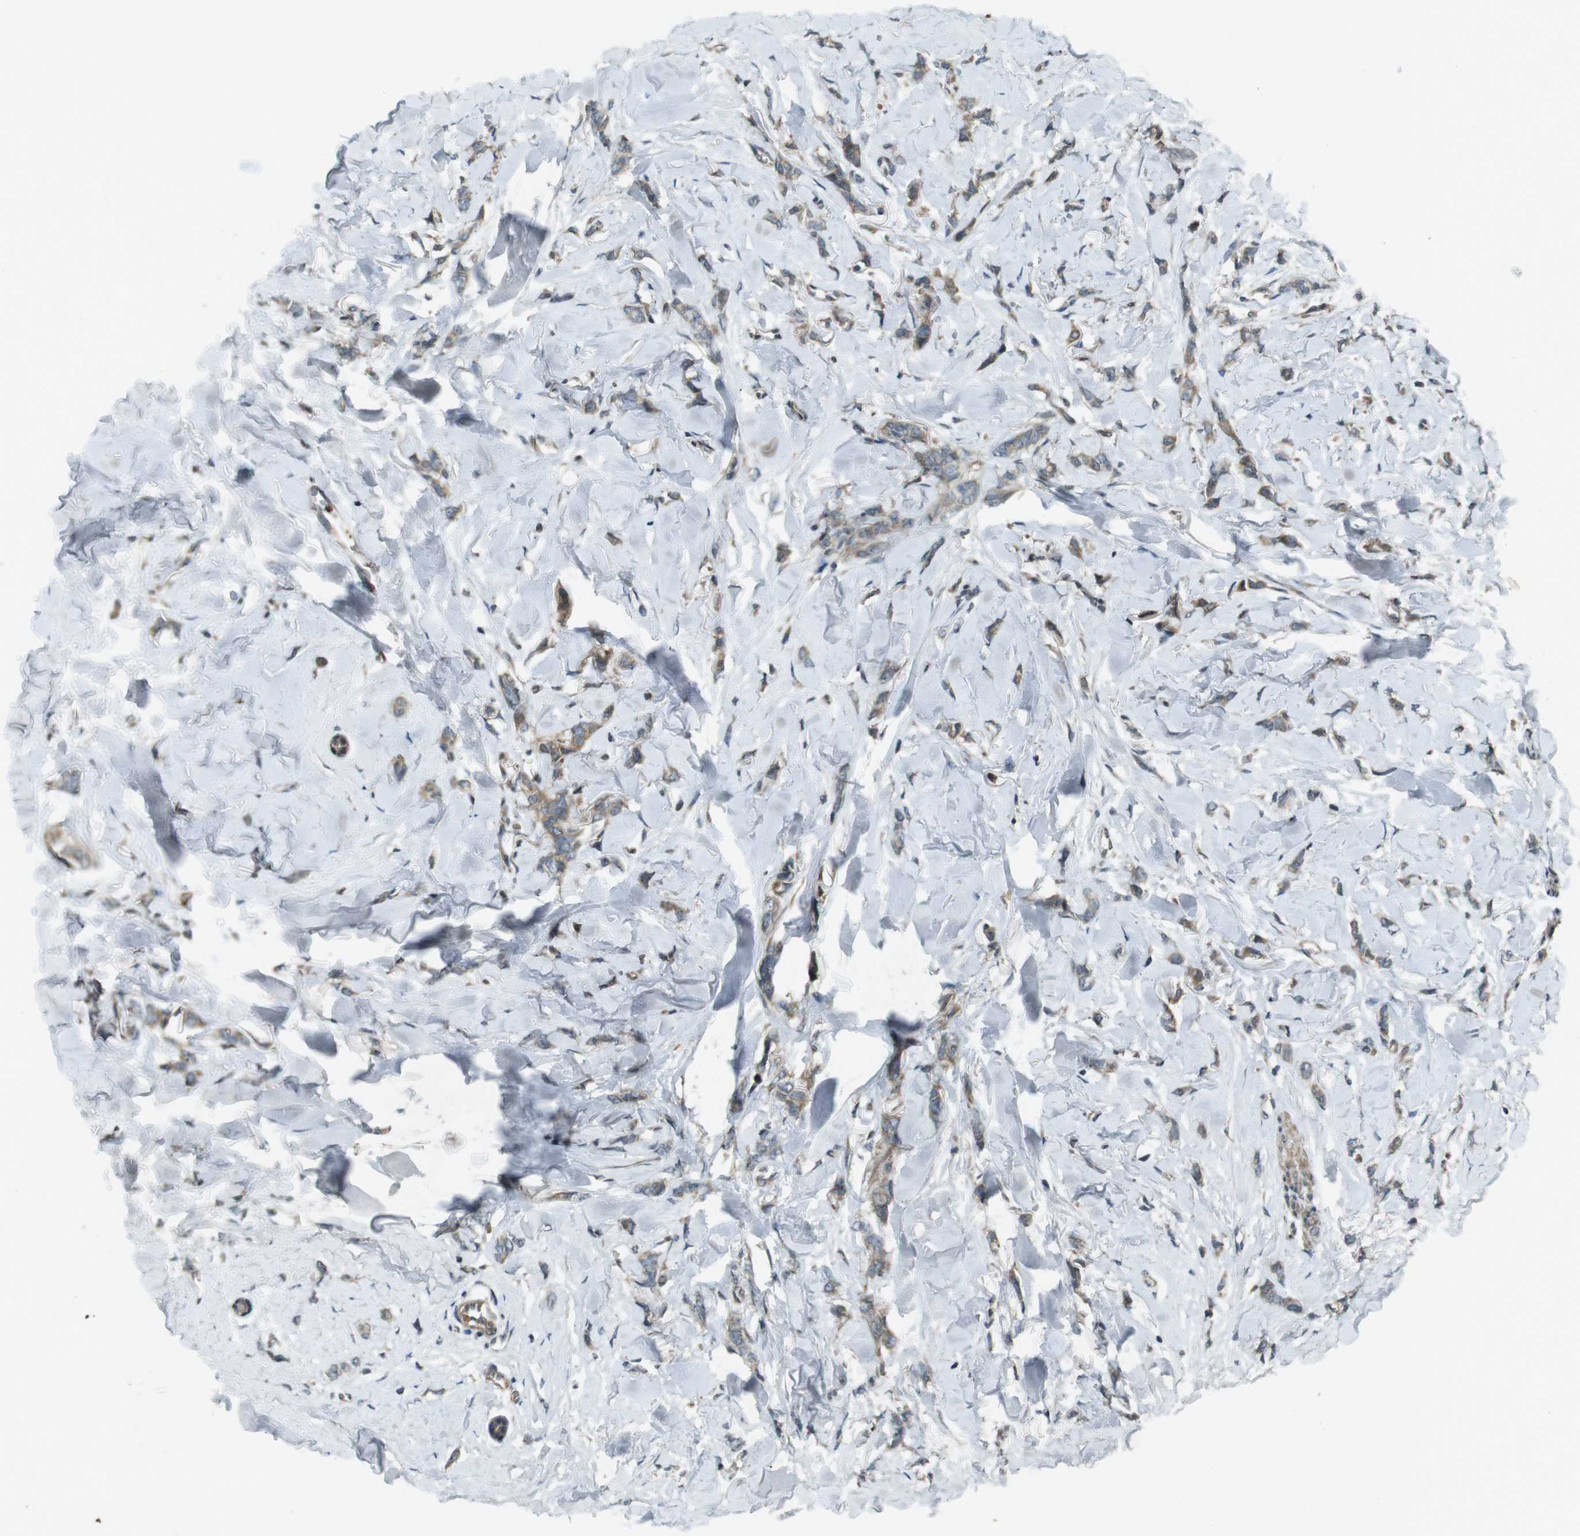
{"staining": {"intensity": "moderate", "quantity": ">75%", "location": "cytoplasmic/membranous"}, "tissue": "breast cancer", "cell_type": "Tumor cells", "image_type": "cancer", "snomed": [{"axis": "morphology", "description": "Lobular carcinoma"}, {"axis": "topography", "description": "Skin"}, {"axis": "topography", "description": "Breast"}], "caption": "Protein expression analysis of human lobular carcinoma (breast) reveals moderate cytoplasmic/membranous expression in approximately >75% of tumor cells.", "gene": "ZYX", "patient": {"sex": "female", "age": 46}}